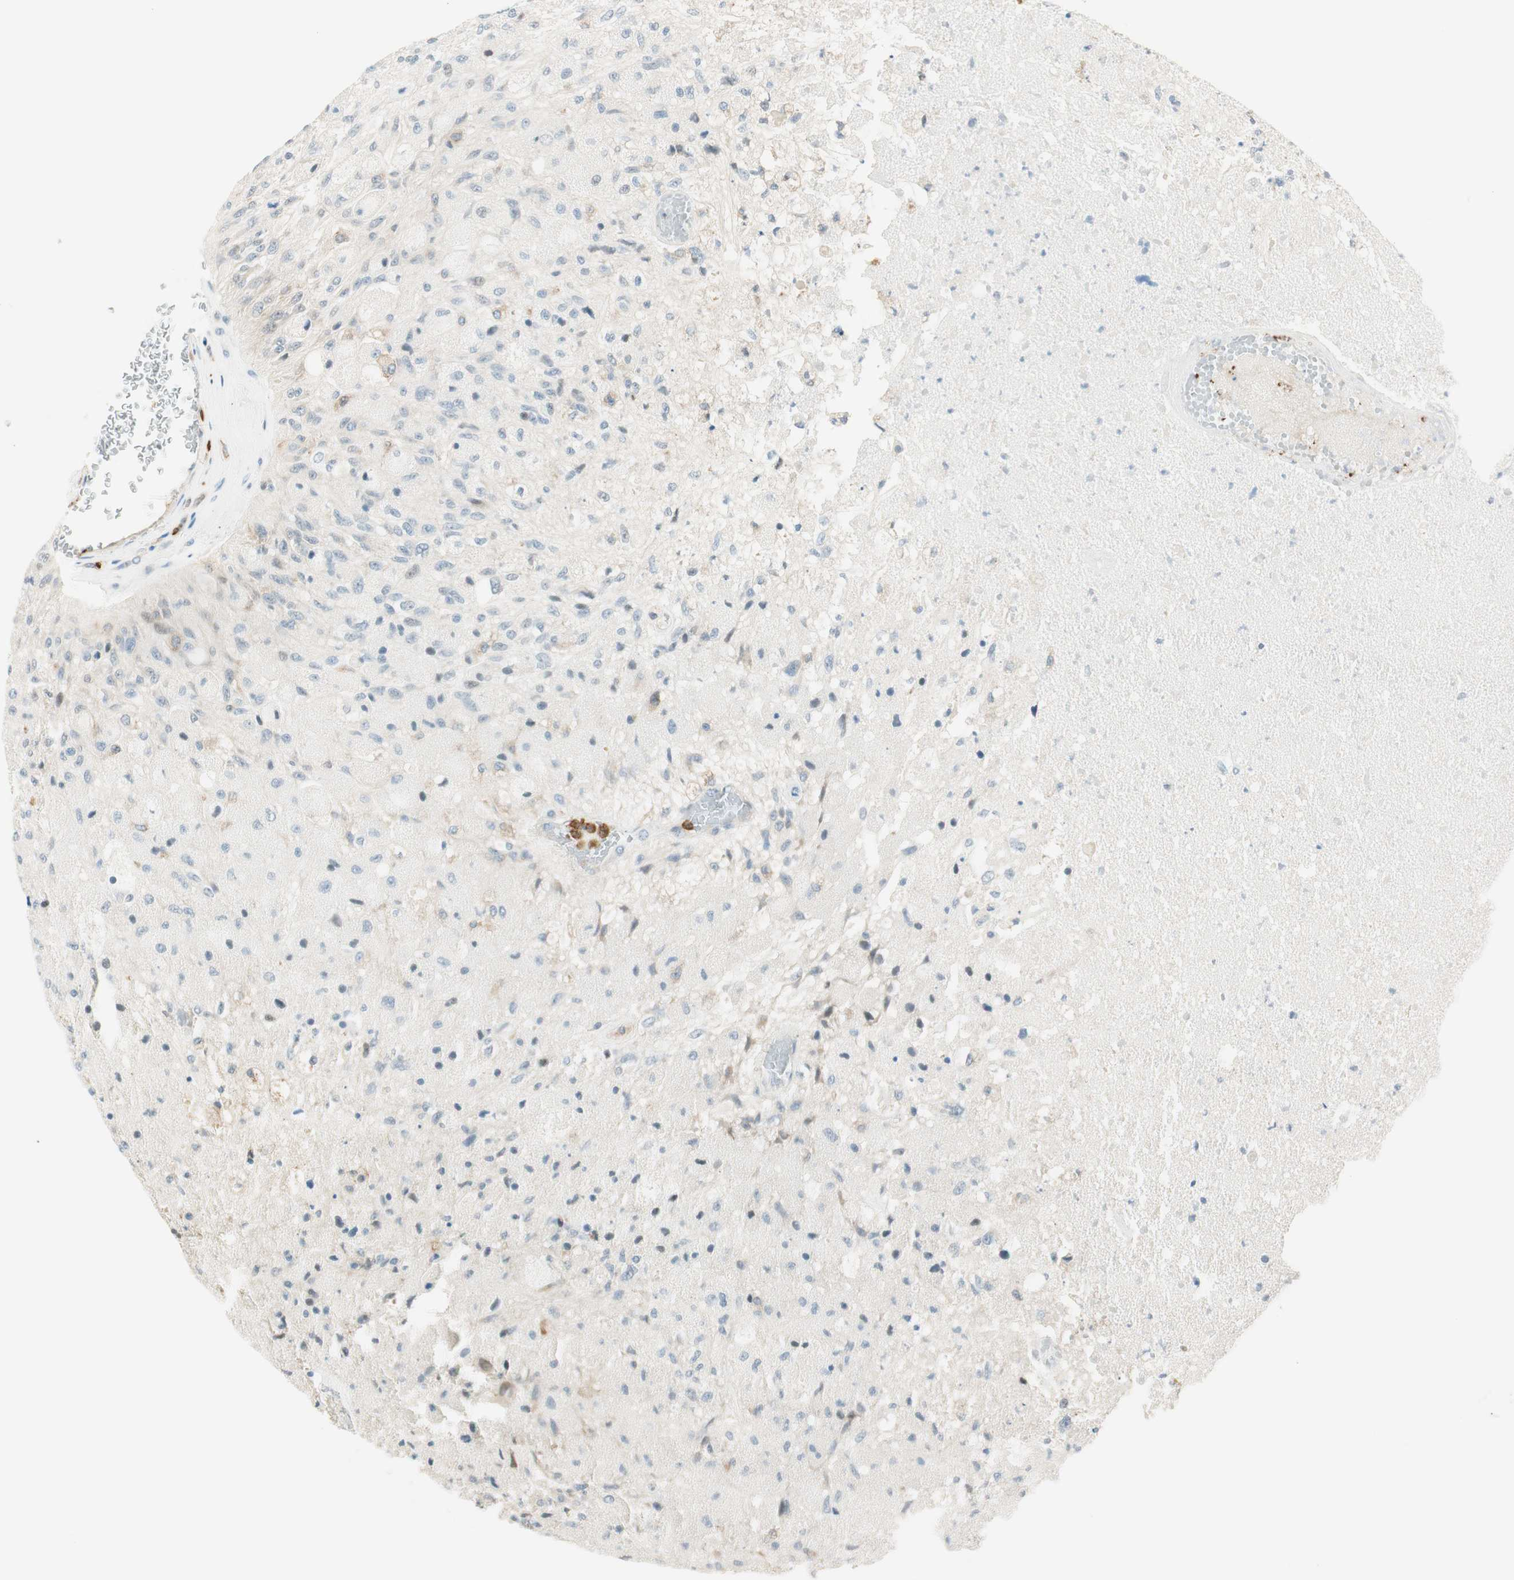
{"staining": {"intensity": "negative", "quantity": "none", "location": "none"}, "tissue": "glioma", "cell_type": "Tumor cells", "image_type": "cancer", "snomed": [{"axis": "morphology", "description": "Normal tissue, NOS"}, {"axis": "morphology", "description": "Glioma, malignant, High grade"}, {"axis": "topography", "description": "Cerebral cortex"}], "caption": "Photomicrograph shows no significant protein positivity in tumor cells of malignant glioma (high-grade). Brightfield microscopy of immunohistochemistry stained with DAB (brown) and hematoxylin (blue), captured at high magnification.", "gene": "HPGD", "patient": {"sex": "male", "age": 77}}